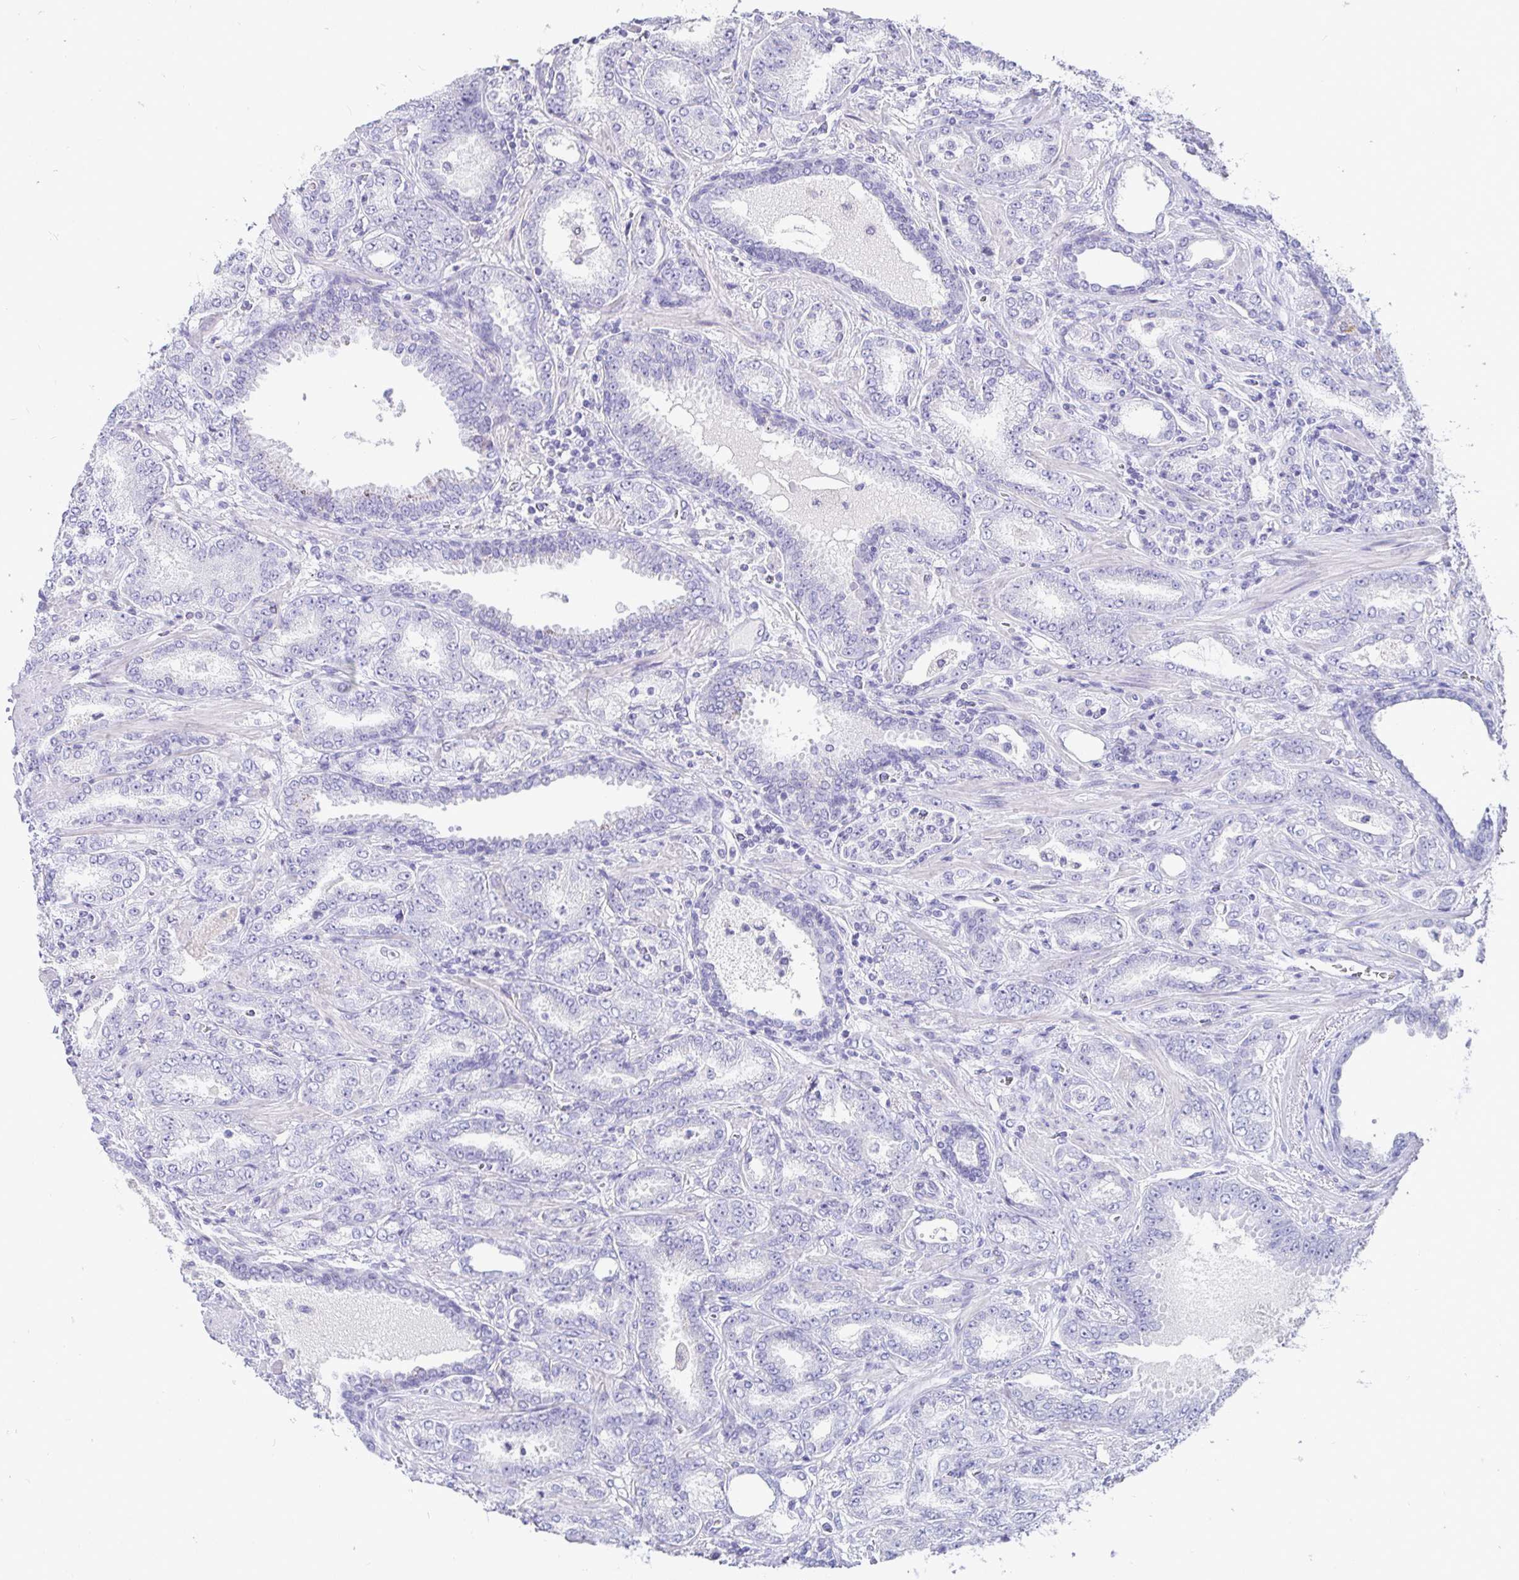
{"staining": {"intensity": "negative", "quantity": "none", "location": "none"}, "tissue": "prostate cancer", "cell_type": "Tumor cells", "image_type": "cancer", "snomed": [{"axis": "morphology", "description": "Adenocarcinoma, High grade"}, {"axis": "topography", "description": "Prostate"}], "caption": "This is an immunohistochemistry (IHC) histopathology image of human prostate cancer. There is no expression in tumor cells.", "gene": "TMEM241", "patient": {"sex": "male", "age": 72}}